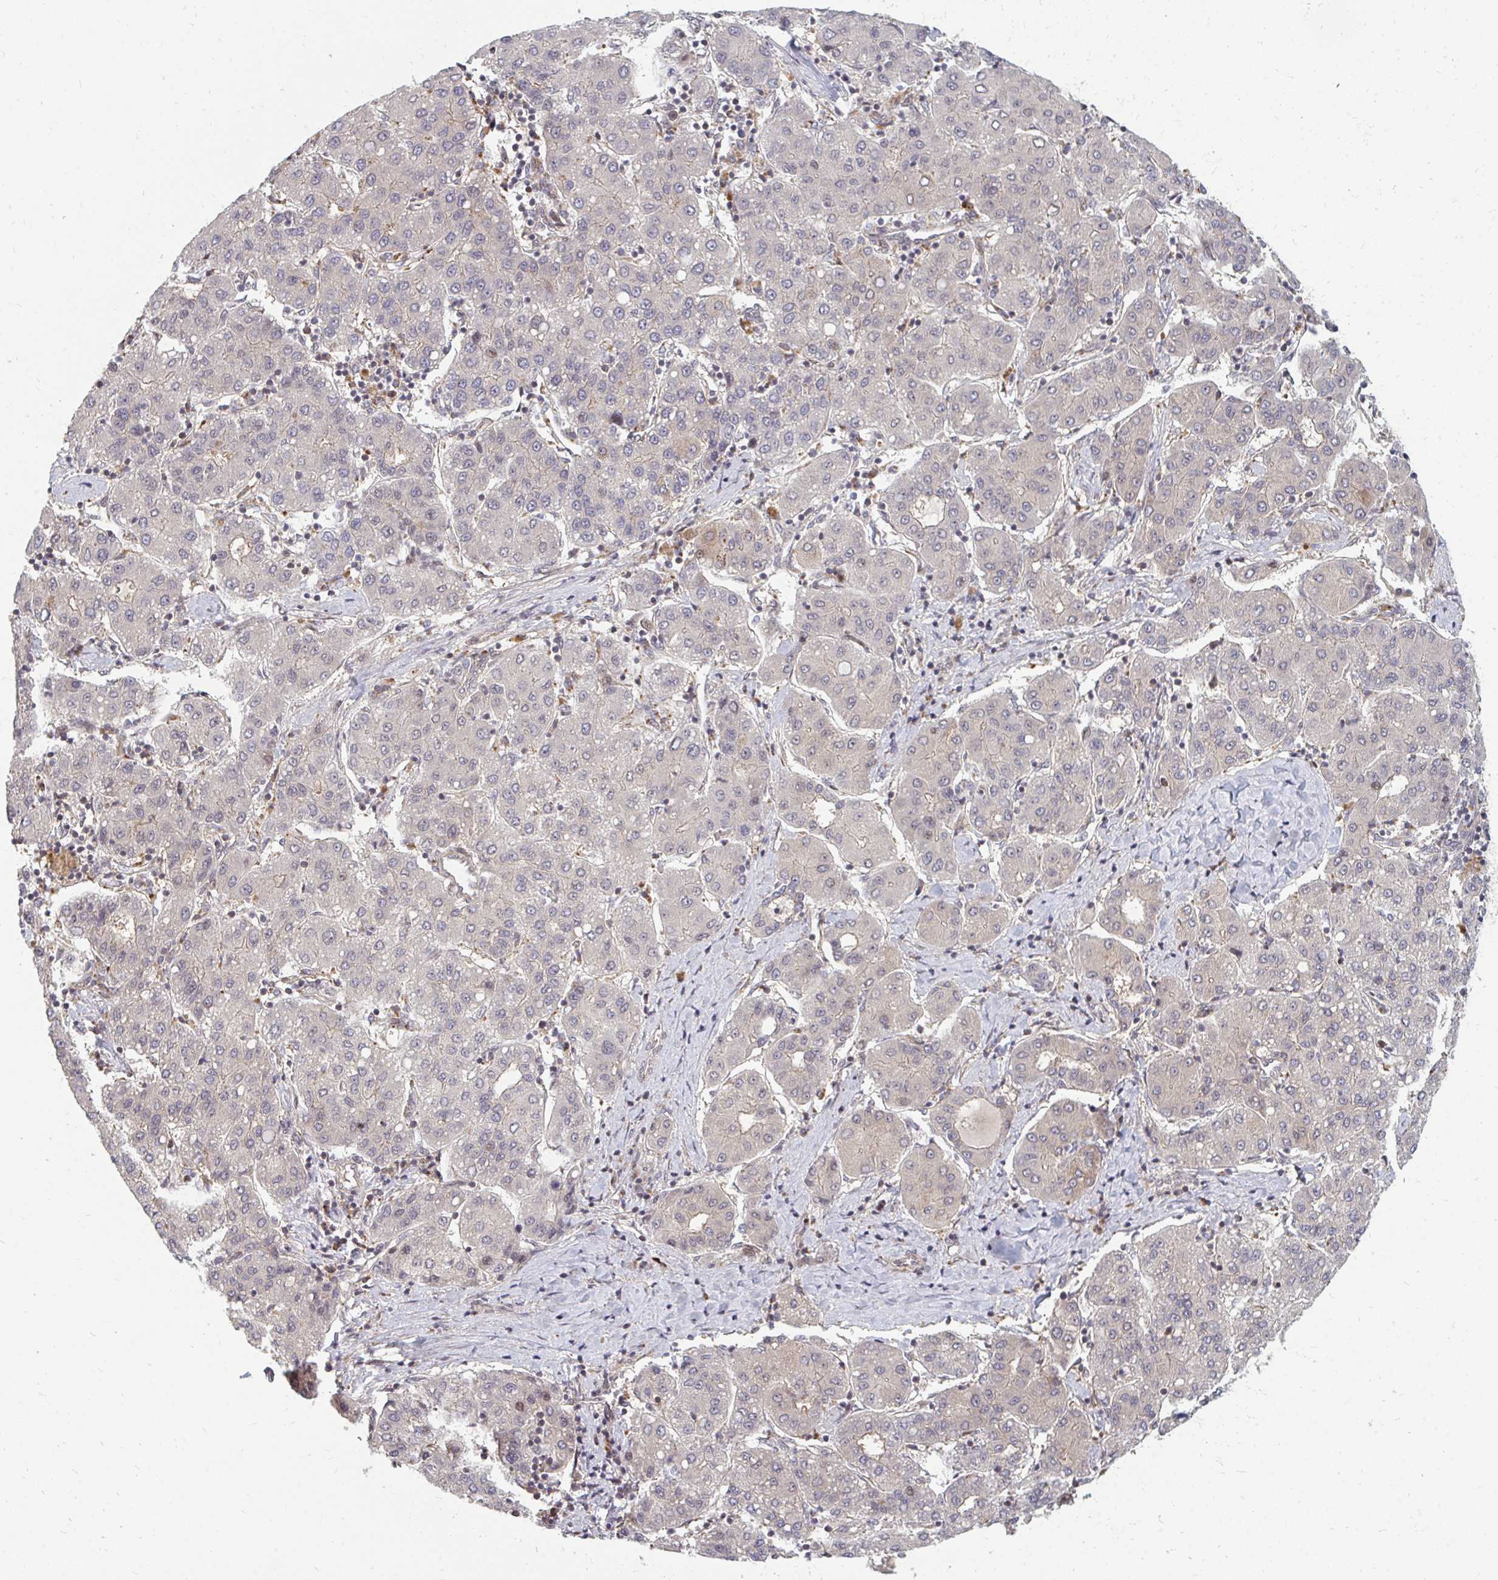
{"staining": {"intensity": "negative", "quantity": "none", "location": "none"}, "tissue": "liver cancer", "cell_type": "Tumor cells", "image_type": "cancer", "snomed": [{"axis": "morphology", "description": "Carcinoma, Hepatocellular, NOS"}, {"axis": "topography", "description": "Liver"}], "caption": "Immunohistochemical staining of liver hepatocellular carcinoma shows no significant expression in tumor cells. (Stains: DAB (3,3'-diaminobenzidine) immunohistochemistry with hematoxylin counter stain, Microscopy: brightfield microscopy at high magnification).", "gene": "ZNF285", "patient": {"sex": "male", "age": 65}}